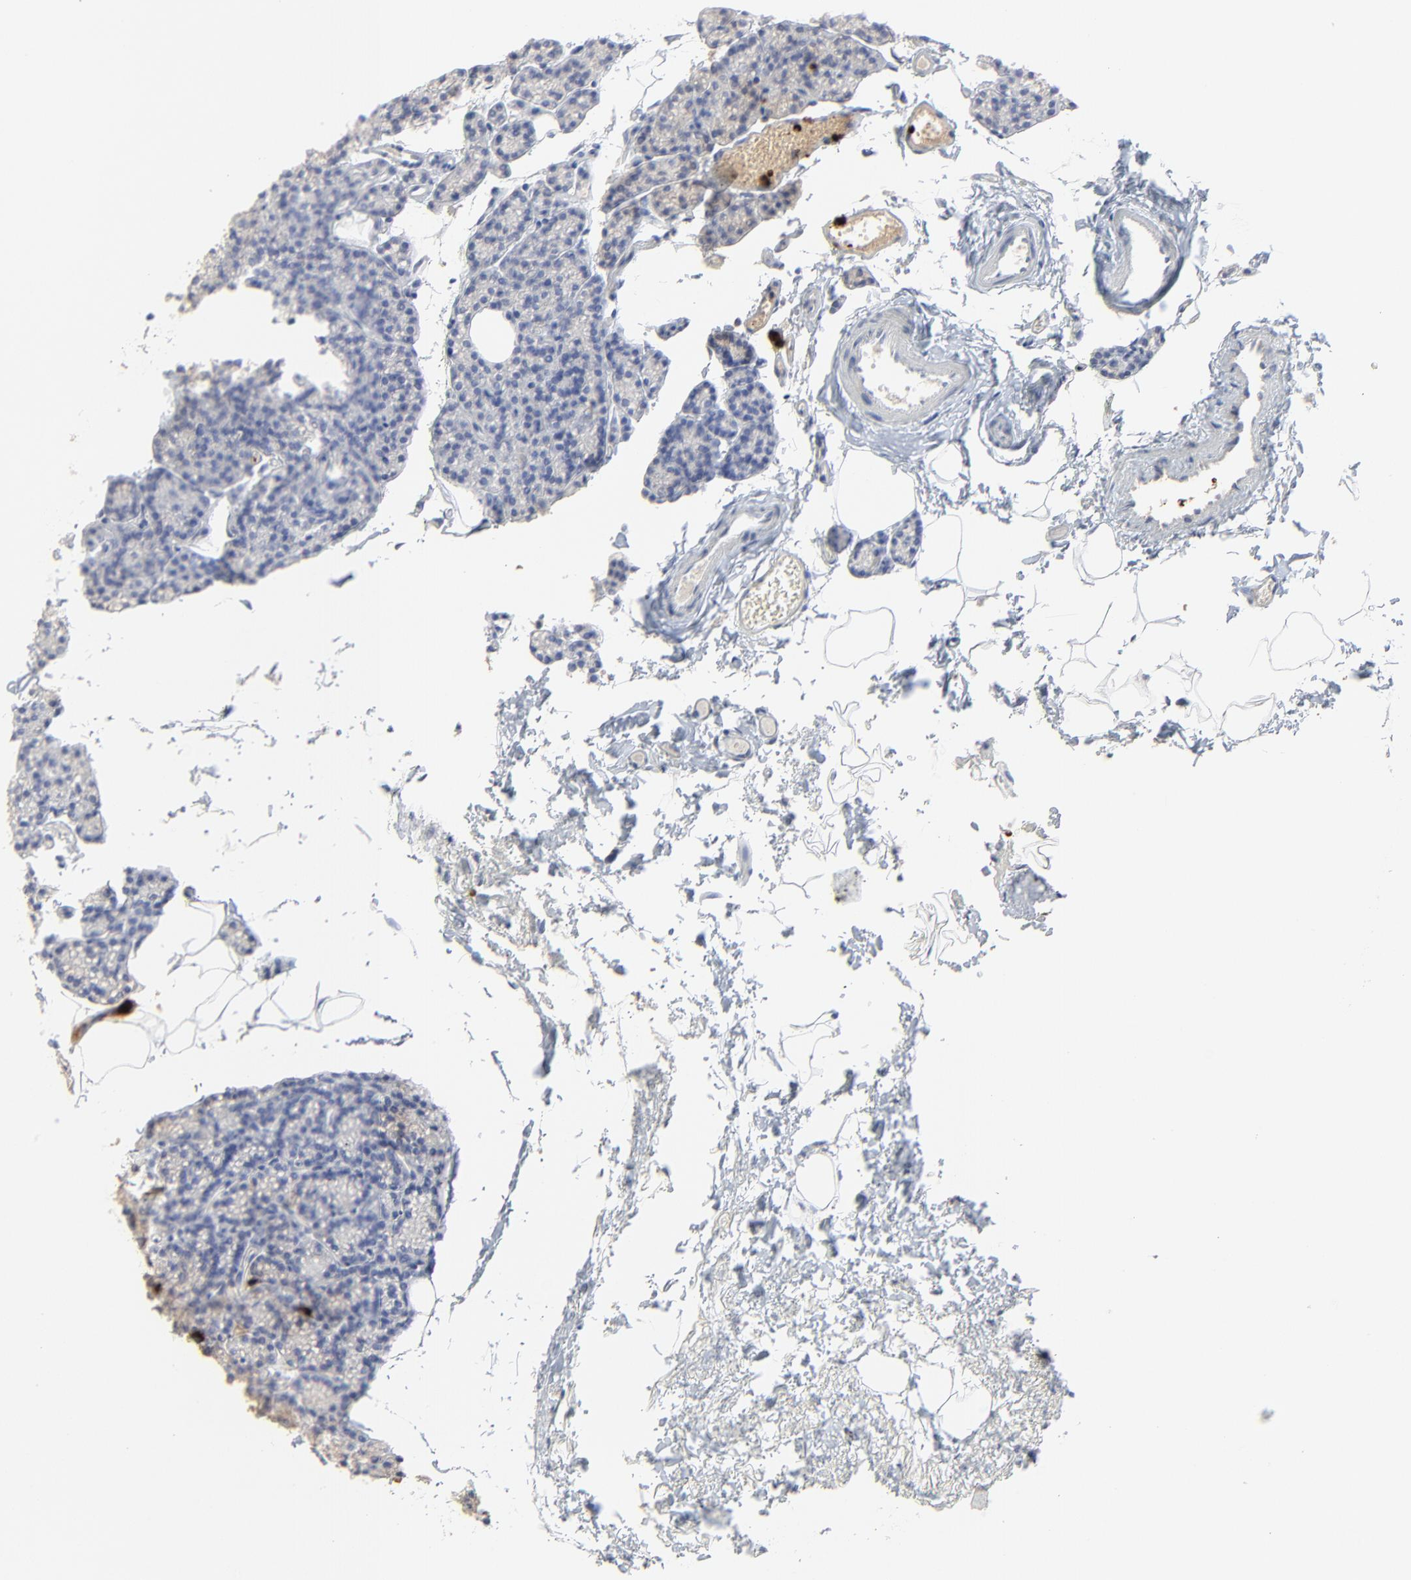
{"staining": {"intensity": "negative", "quantity": "none", "location": "none"}, "tissue": "parathyroid gland", "cell_type": "Glandular cells", "image_type": "normal", "snomed": [{"axis": "morphology", "description": "Normal tissue, NOS"}, {"axis": "topography", "description": "Parathyroid gland"}], "caption": "IHC of benign parathyroid gland shows no staining in glandular cells. The staining was performed using DAB to visualize the protein expression in brown, while the nuclei were stained in blue with hematoxylin (Magnification: 20x).", "gene": "LCN2", "patient": {"sex": "female", "age": 60}}